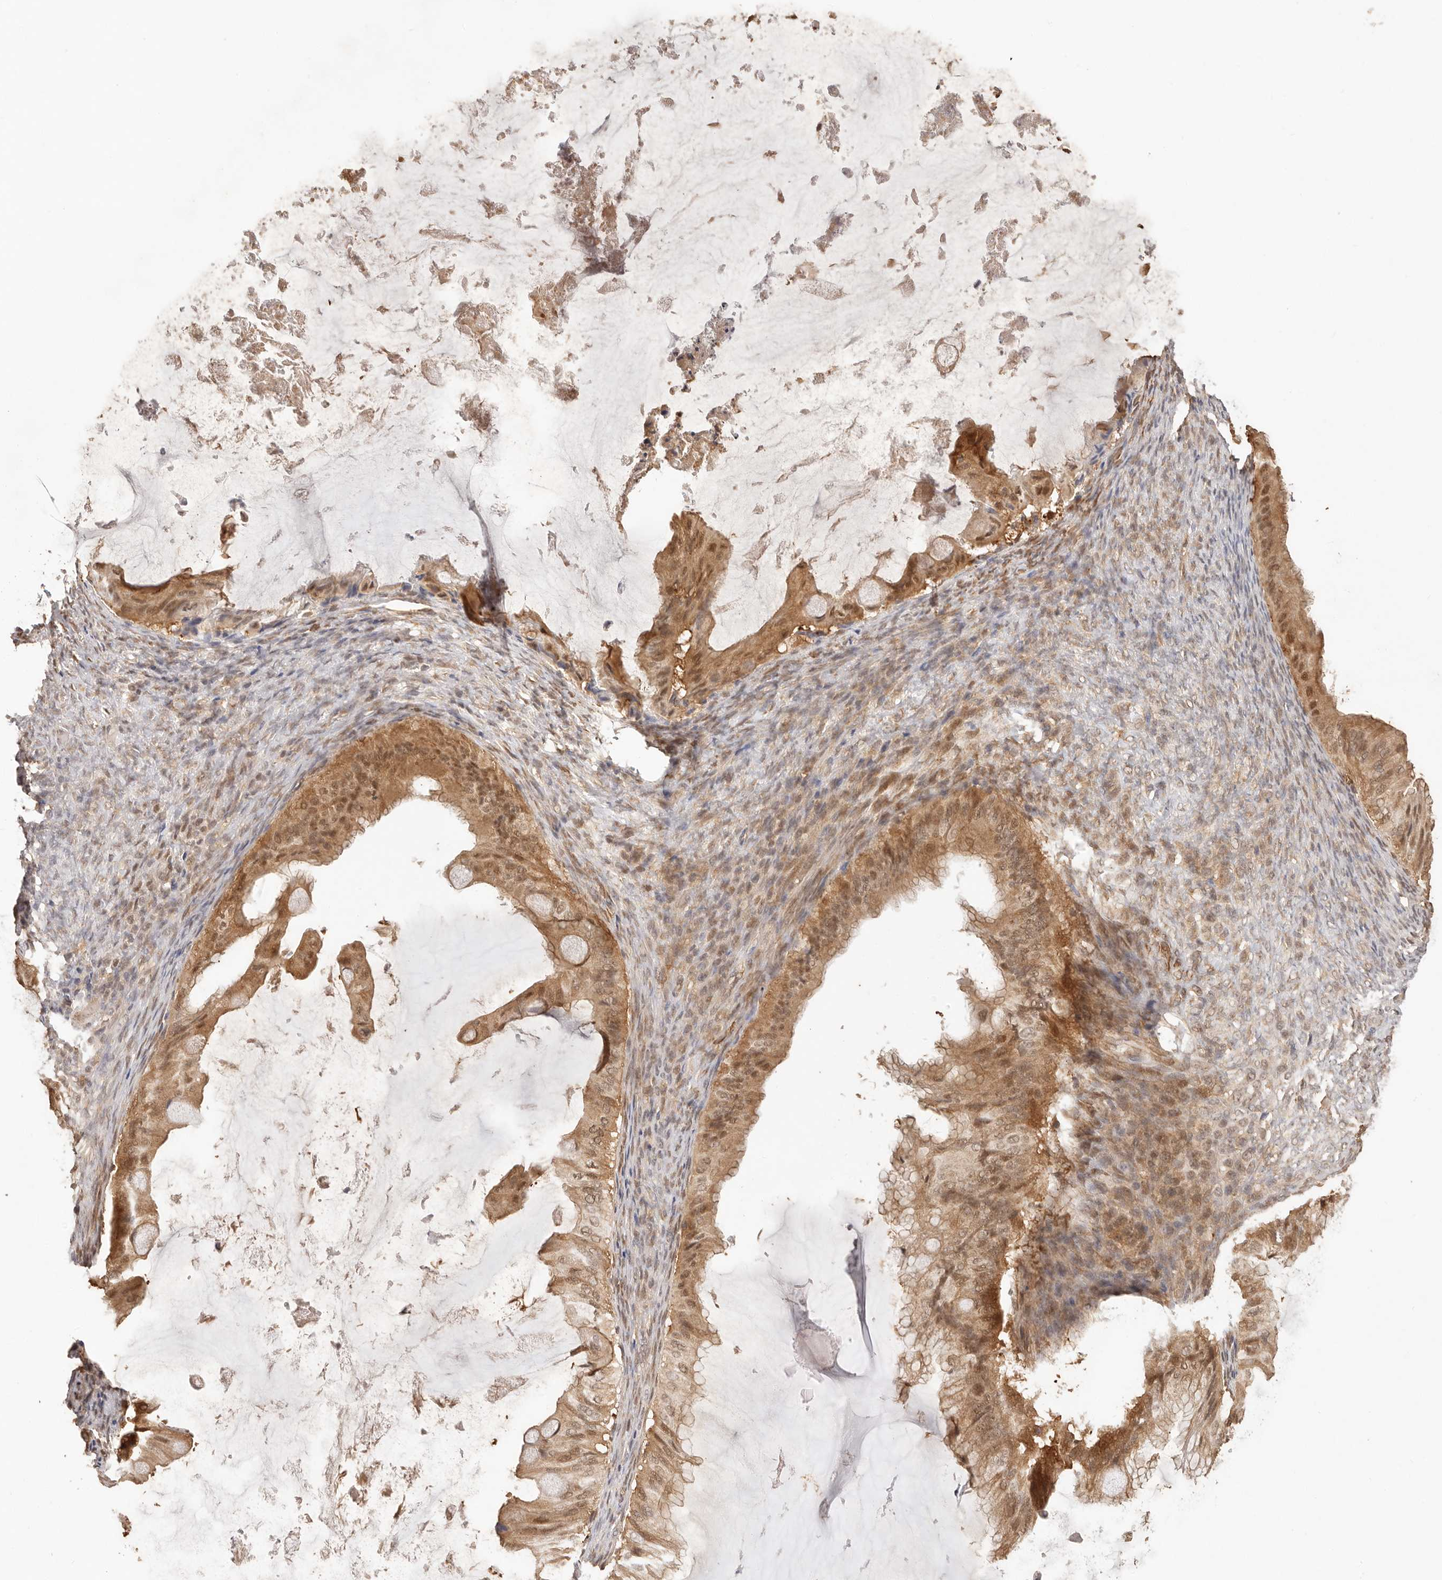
{"staining": {"intensity": "moderate", "quantity": ">75%", "location": "cytoplasmic/membranous,nuclear"}, "tissue": "ovarian cancer", "cell_type": "Tumor cells", "image_type": "cancer", "snomed": [{"axis": "morphology", "description": "Cystadenocarcinoma, mucinous, NOS"}, {"axis": "topography", "description": "Ovary"}], "caption": "Immunohistochemistry (IHC) photomicrograph of mucinous cystadenocarcinoma (ovarian) stained for a protein (brown), which reveals medium levels of moderate cytoplasmic/membranous and nuclear positivity in about >75% of tumor cells.", "gene": "PSMA5", "patient": {"sex": "female", "age": 61}}